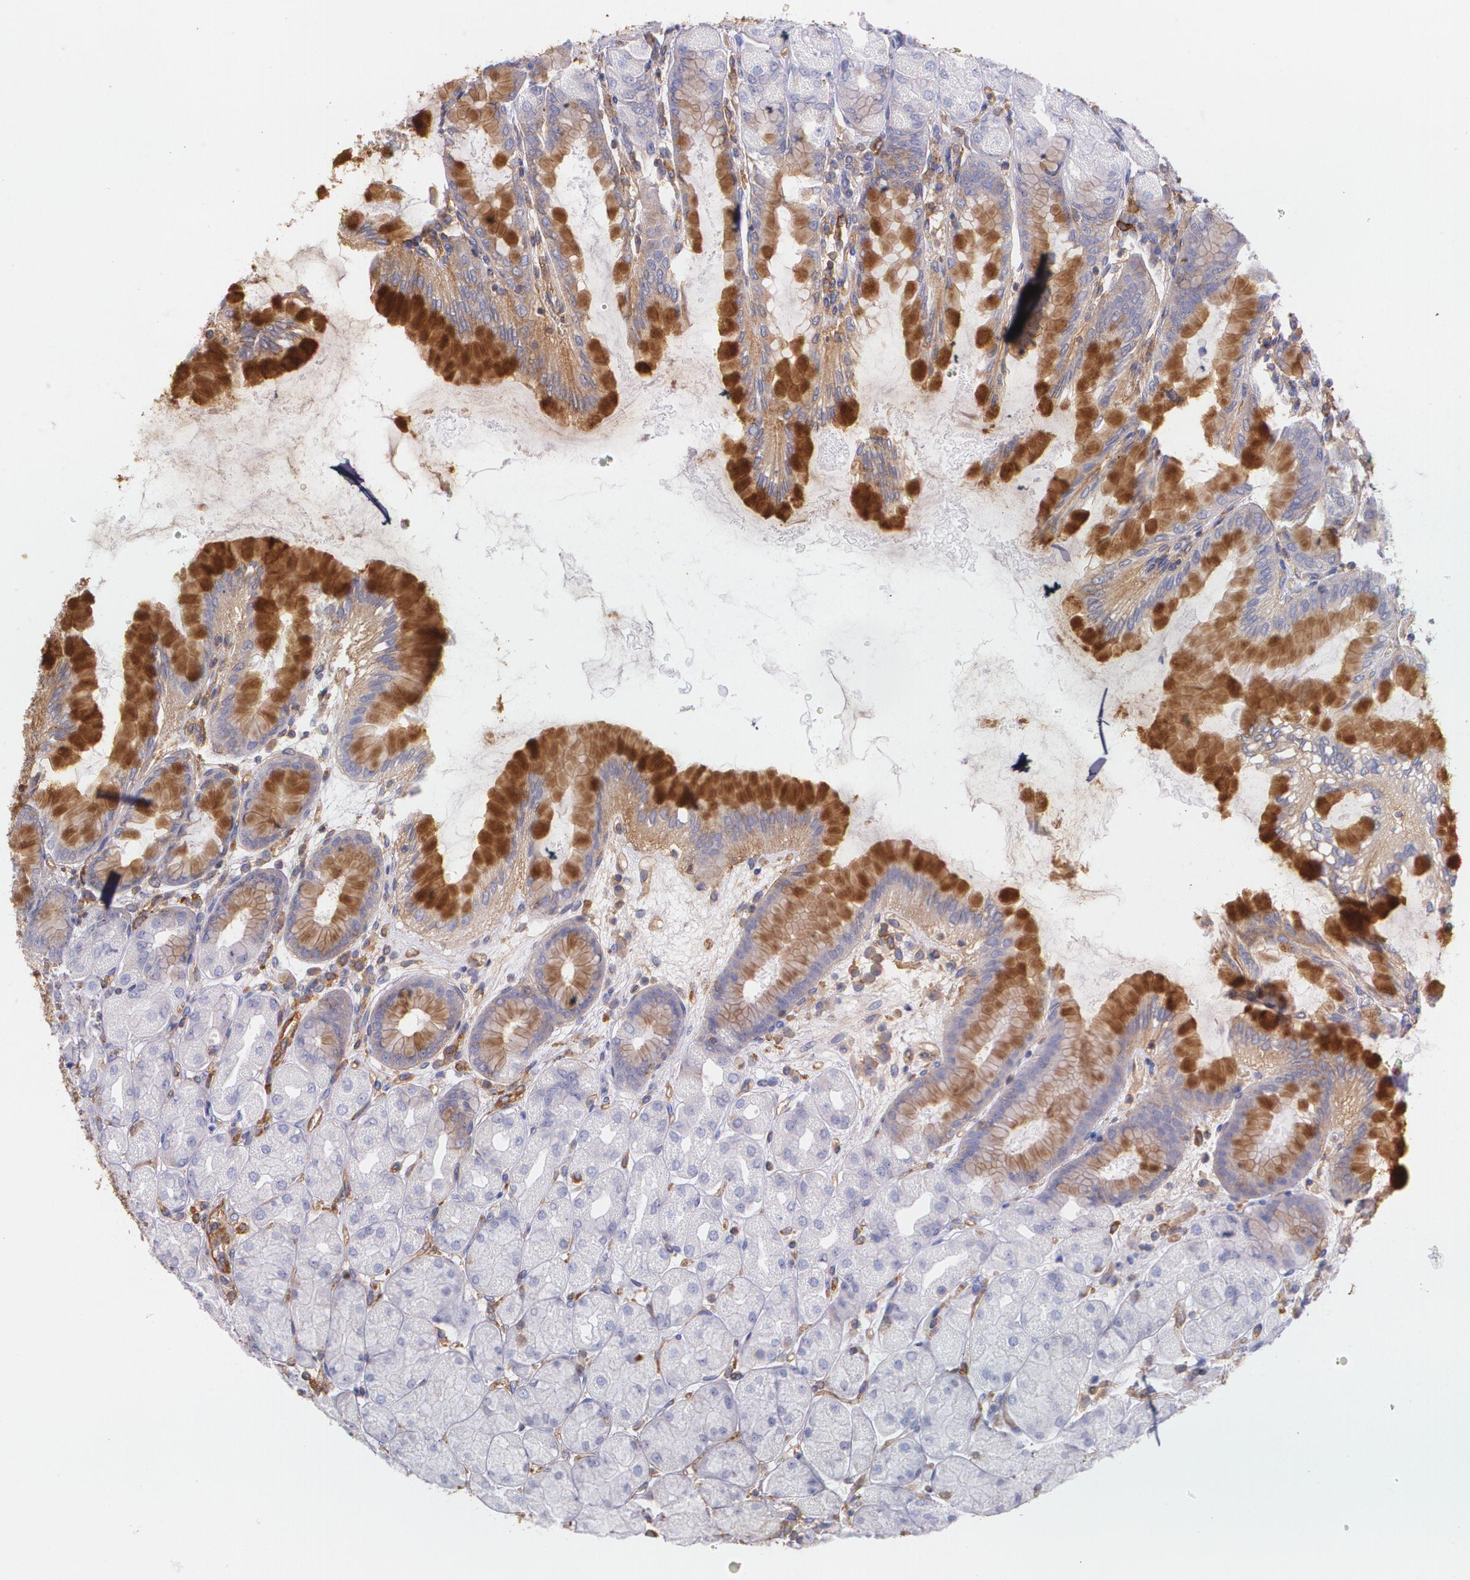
{"staining": {"intensity": "moderate", "quantity": "25%-75%", "location": "cytoplasmic/membranous"}, "tissue": "stomach", "cell_type": "Glandular cells", "image_type": "normal", "snomed": [{"axis": "morphology", "description": "Normal tissue, NOS"}, {"axis": "topography", "description": "Stomach, upper"}], "caption": "Stomach stained with immunohistochemistry (IHC) demonstrates moderate cytoplasmic/membranous staining in about 25%-75% of glandular cells.", "gene": "B2M", "patient": {"sex": "female", "age": 56}}